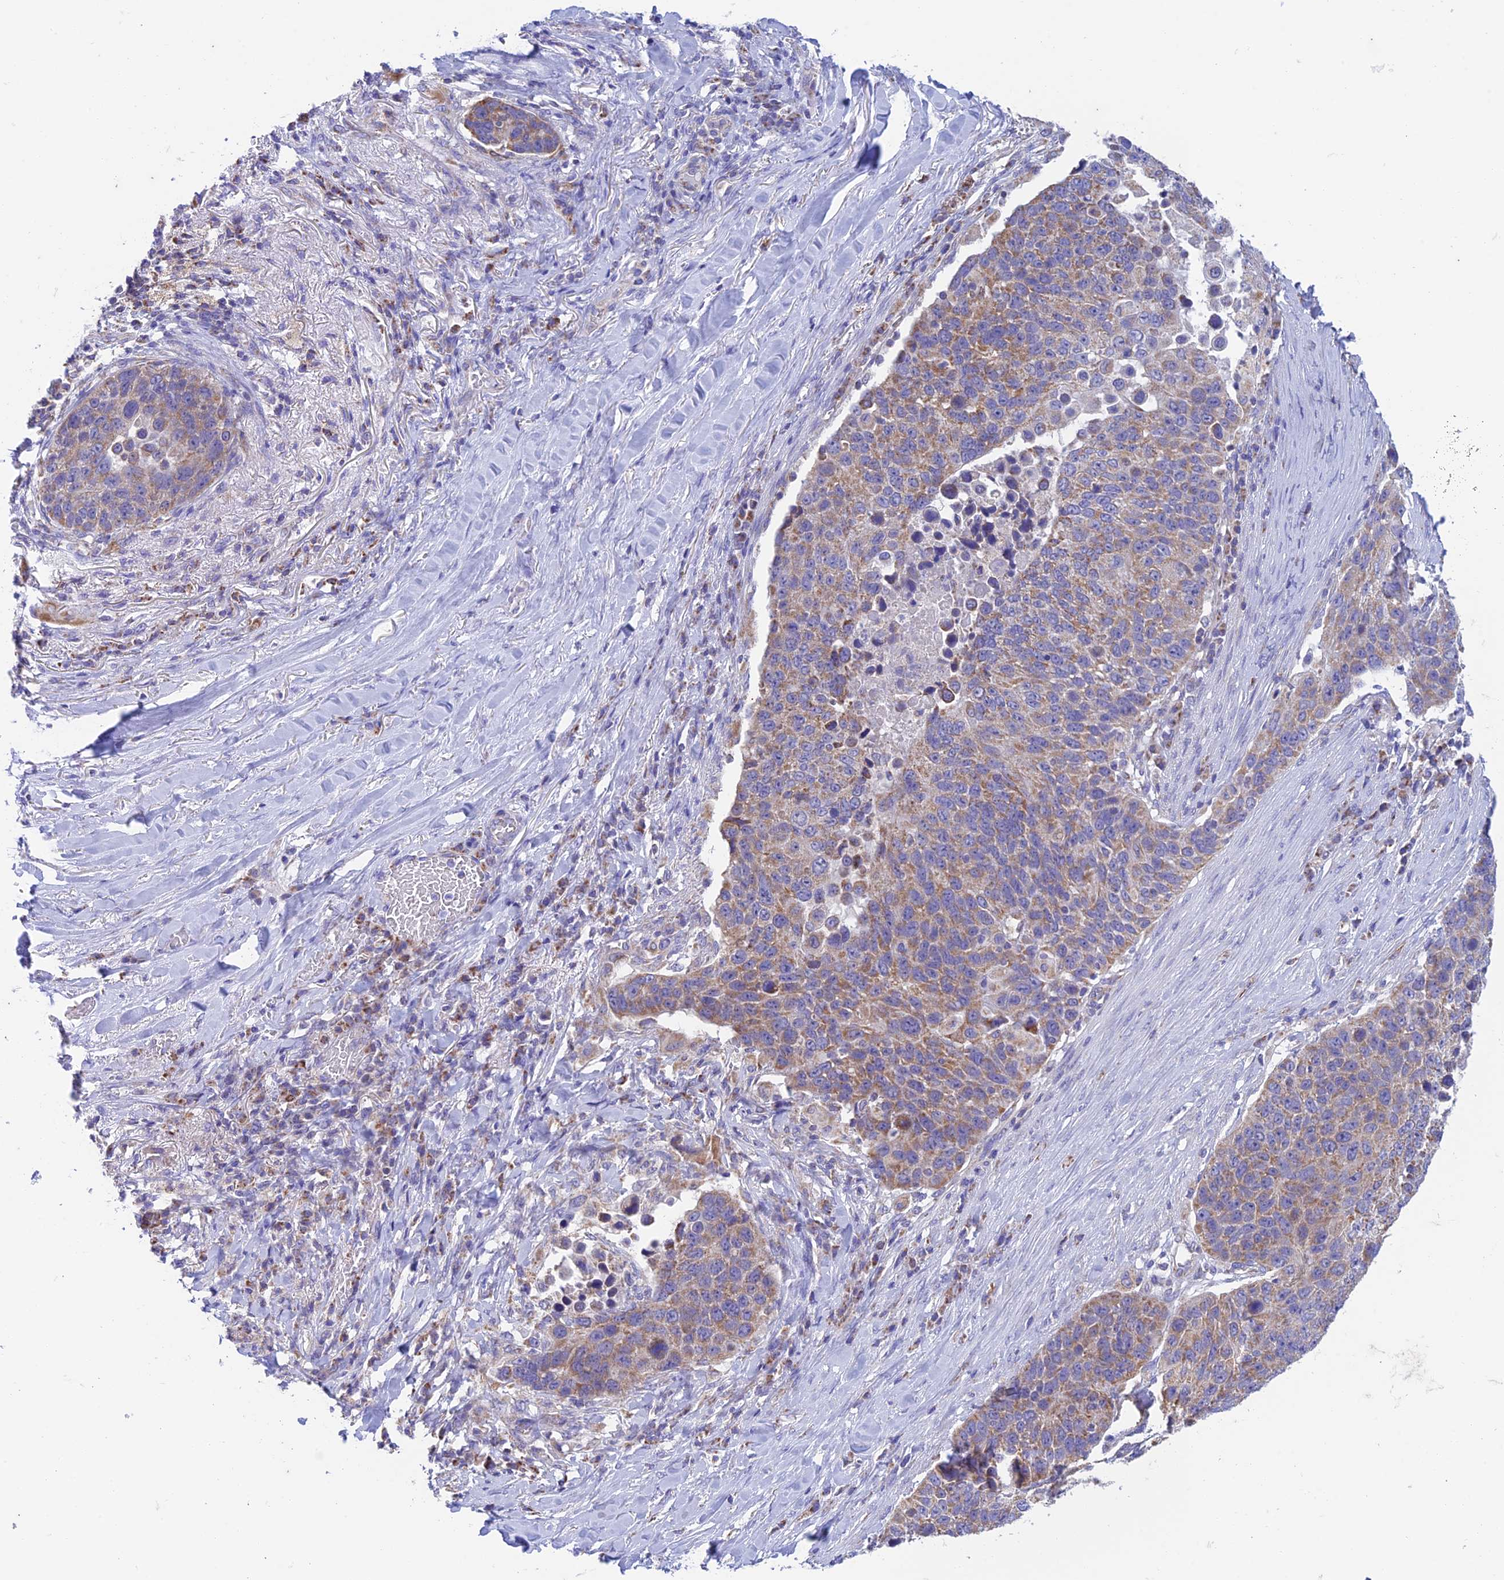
{"staining": {"intensity": "moderate", "quantity": ">75%", "location": "cytoplasmic/membranous"}, "tissue": "lung cancer", "cell_type": "Tumor cells", "image_type": "cancer", "snomed": [{"axis": "morphology", "description": "Normal tissue, NOS"}, {"axis": "morphology", "description": "Squamous cell carcinoma, NOS"}, {"axis": "topography", "description": "Lymph node"}, {"axis": "topography", "description": "Lung"}], "caption": "High-magnification brightfield microscopy of lung cancer stained with DAB (3,3'-diaminobenzidine) (brown) and counterstained with hematoxylin (blue). tumor cells exhibit moderate cytoplasmic/membranous expression is present in approximately>75% of cells.", "gene": "ZNF181", "patient": {"sex": "male", "age": 66}}